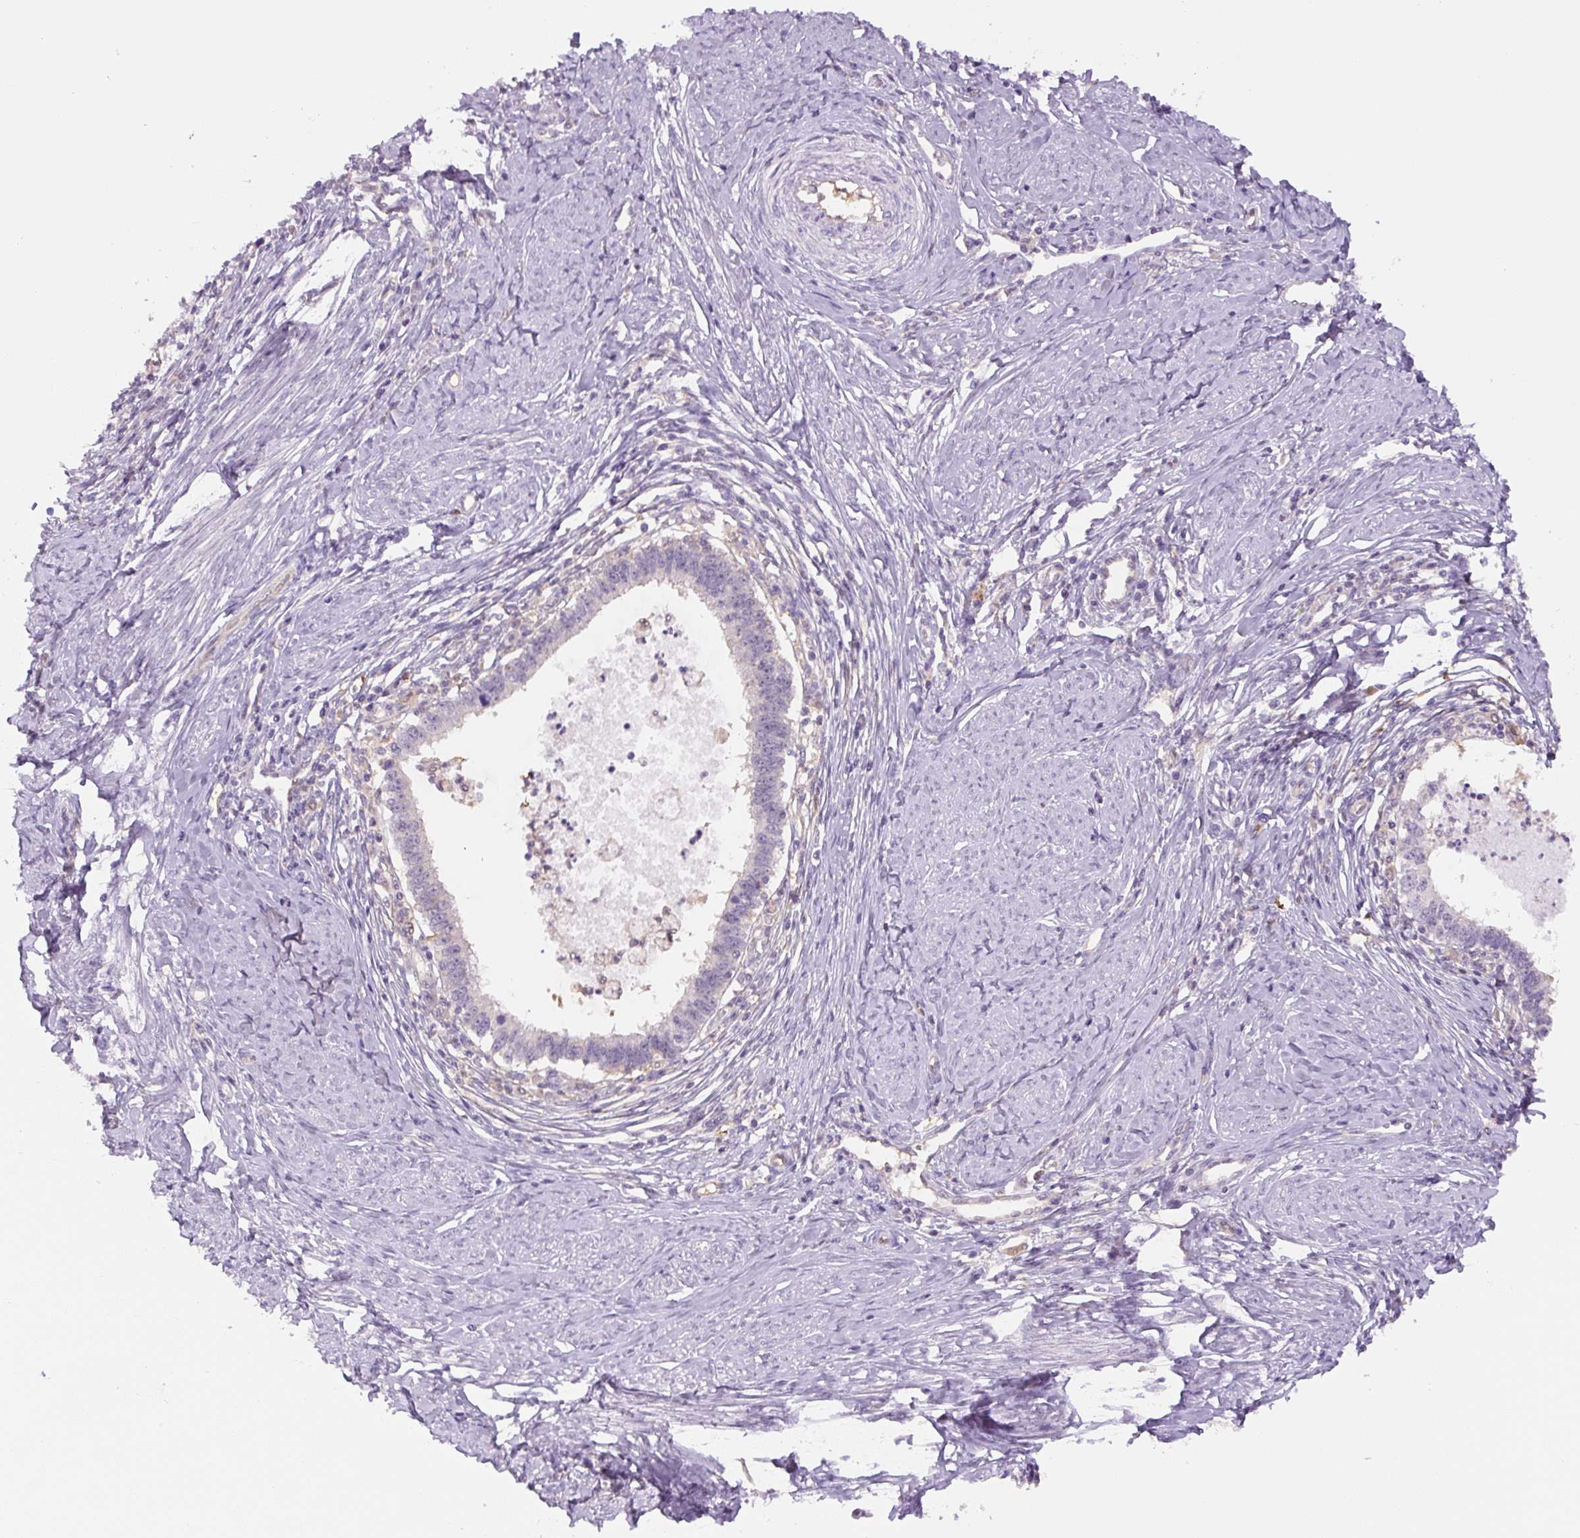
{"staining": {"intensity": "negative", "quantity": "none", "location": "none"}, "tissue": "cervical cancer", "cell_type": "Tumor cells", "image_type": "cancer", "snomed": [{"axis": "morphology", "description": "Adenocarcinoma, NOS"}, {"axis": "topography", "description": "Cervix"}], "caption": "A high-resolution image shows immunohistochemistry (IHC) staining of cervical adenocarcinoma, which reveals no significant expression in tumor cells.", "gene": "SPSB2", "patient": {"sex": "female", "age": 36}}